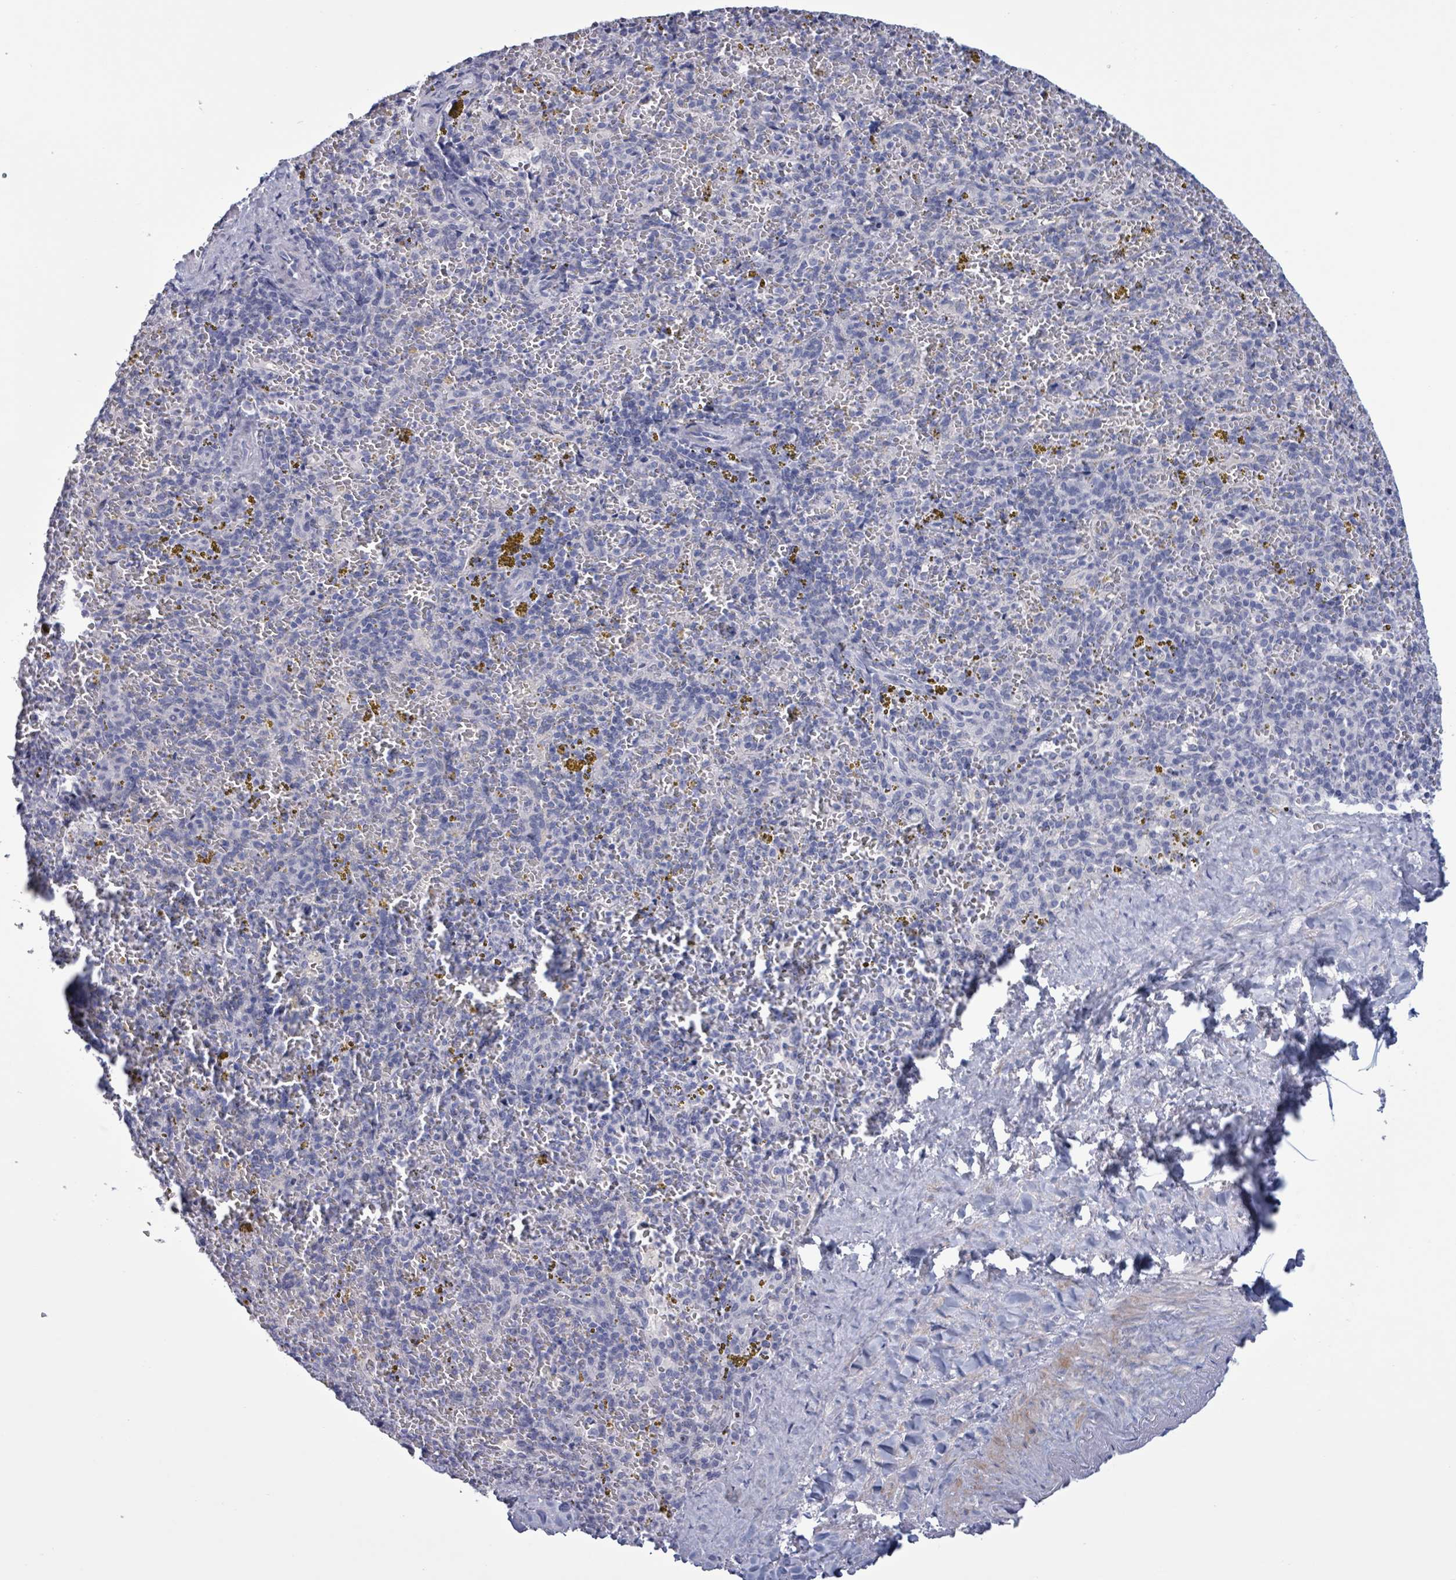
{"staining": {"intensity": "negative", "quantity": "none", "location": "none"}, "tissue": "spleen", "cell_type": "Cells in red pulp", "image_type": "normal", "snomed": [{"axis": "morphology", "description": "Normal tissue, NOS"}, {"axis": "topography", "description": "Spleen"}], "caption": "Spleen stained for a protein using IHC reveals no positivity cells in red pulp.", "gene": "ZNF771", "patient": {"sex": "male", "age": 57}}